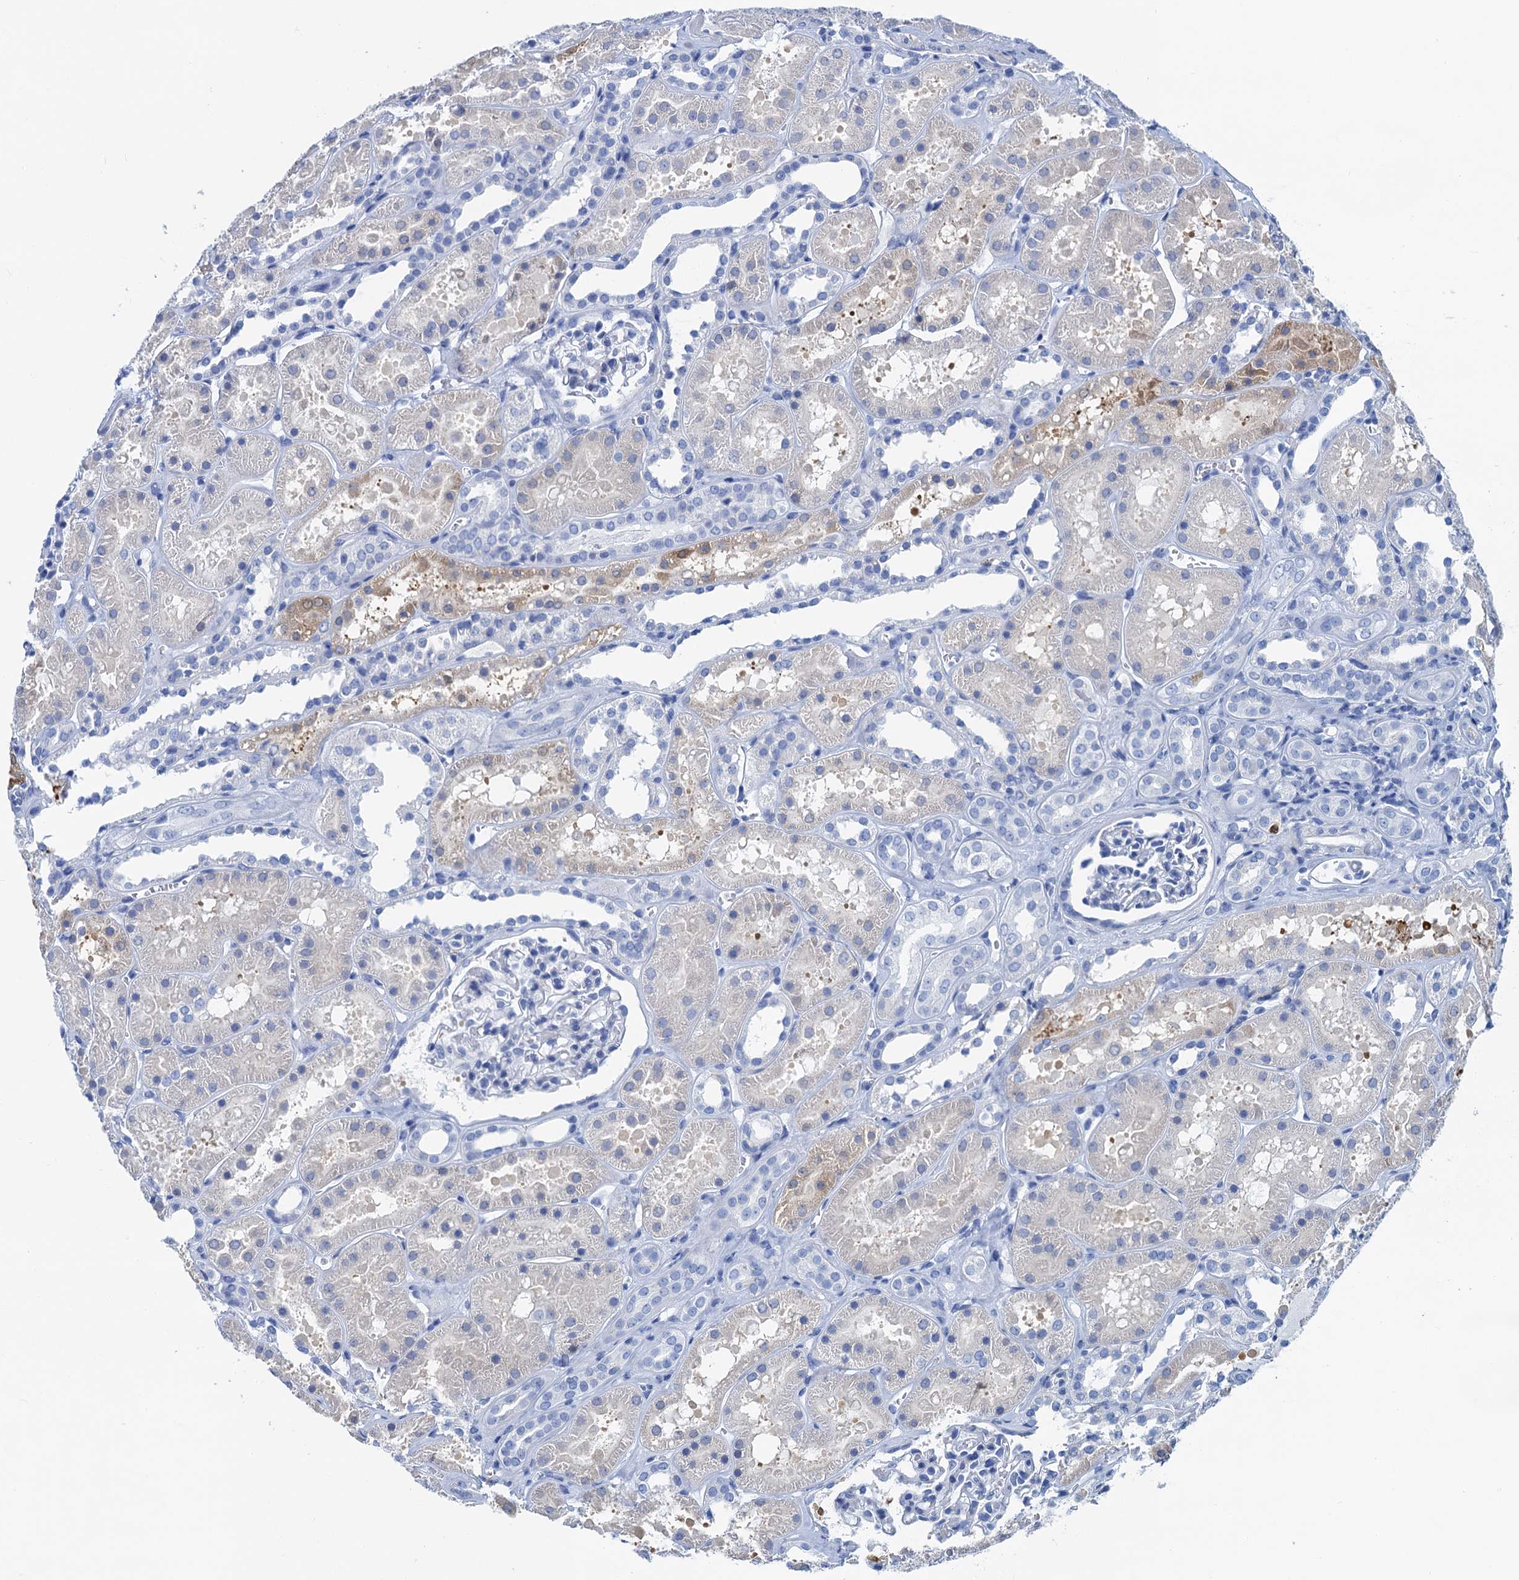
{"staining": {"intensity": "negative", "quantity": "none", "location": "none"}, "tissue": "kidney", "cell_type": "Cells in glomeruli", "image_type": "normal", "snomed": [{"axis": "morphology", "description": "Normal tissue, NOS"}, {"axis": "topography", "description": "Kidney"}], "caption": "Kidney was stained to show a protein in brown. There is no significant positivity in cells in glomeruli. (Immunohistochemistry (ihc), brightfield microscopy, high magnification).", "gene": "NLRP10", "patient": {"sex": "female", "age": 41}}